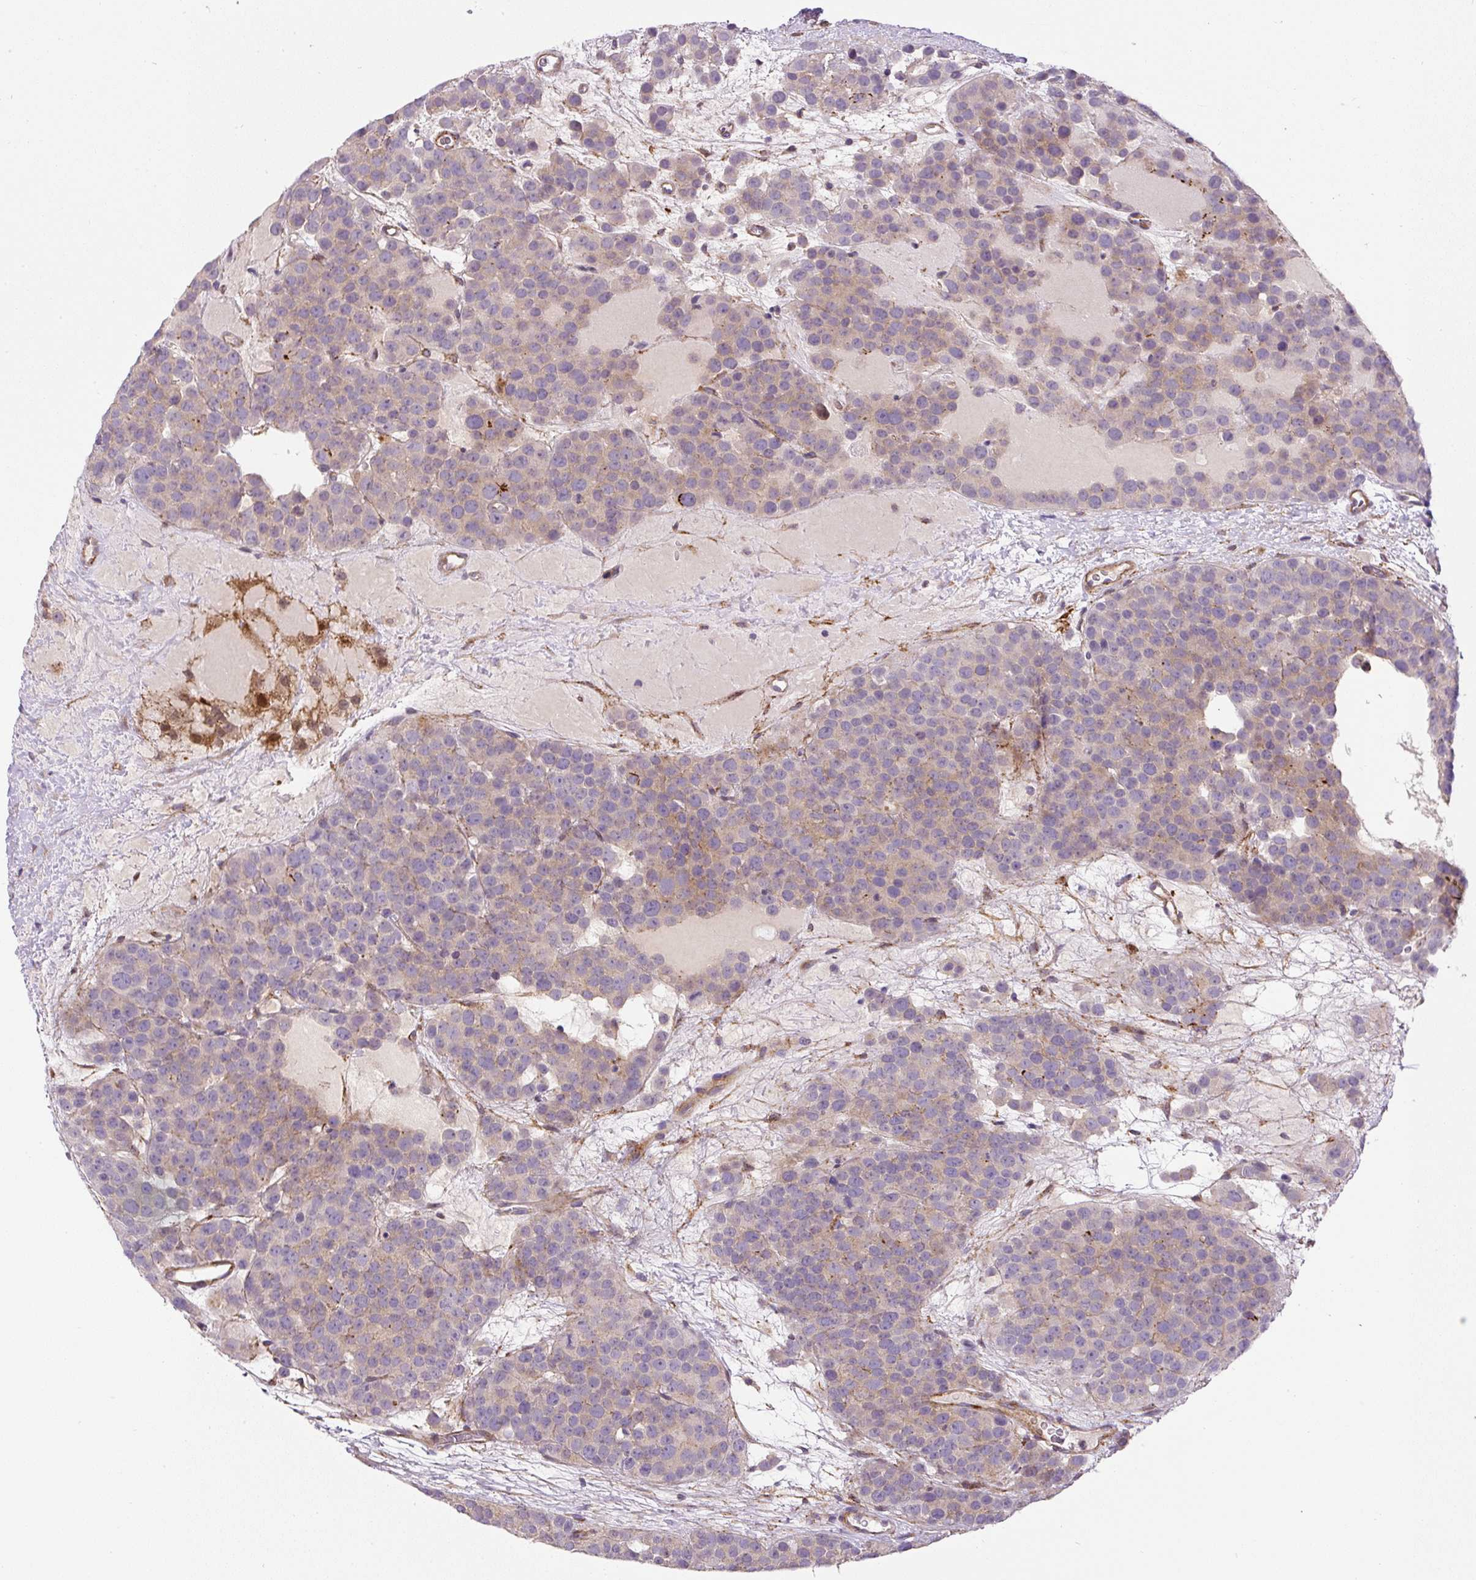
{"staining": {"intensity": "weak", "quantity": "25%-75%", "location": "cytoplasmic/membranous"}, "tissue": "testis cancer", "cell_type": "Tumor cells", "image_type": "cancer", "snomed": [{"axis": "morphology", "description": "Seminoma, NOS"}, {"axis": "topography", "description": "Testis"}], "caption": "Testis cancer (seminoma) tissue shows weak cytoplasmic/membranous positivity in about 25%-75% of tumor cells, visualized by immunohistochemistry.", "gene": "RNF170", "patient": {"sex": "male", "age": 71}}